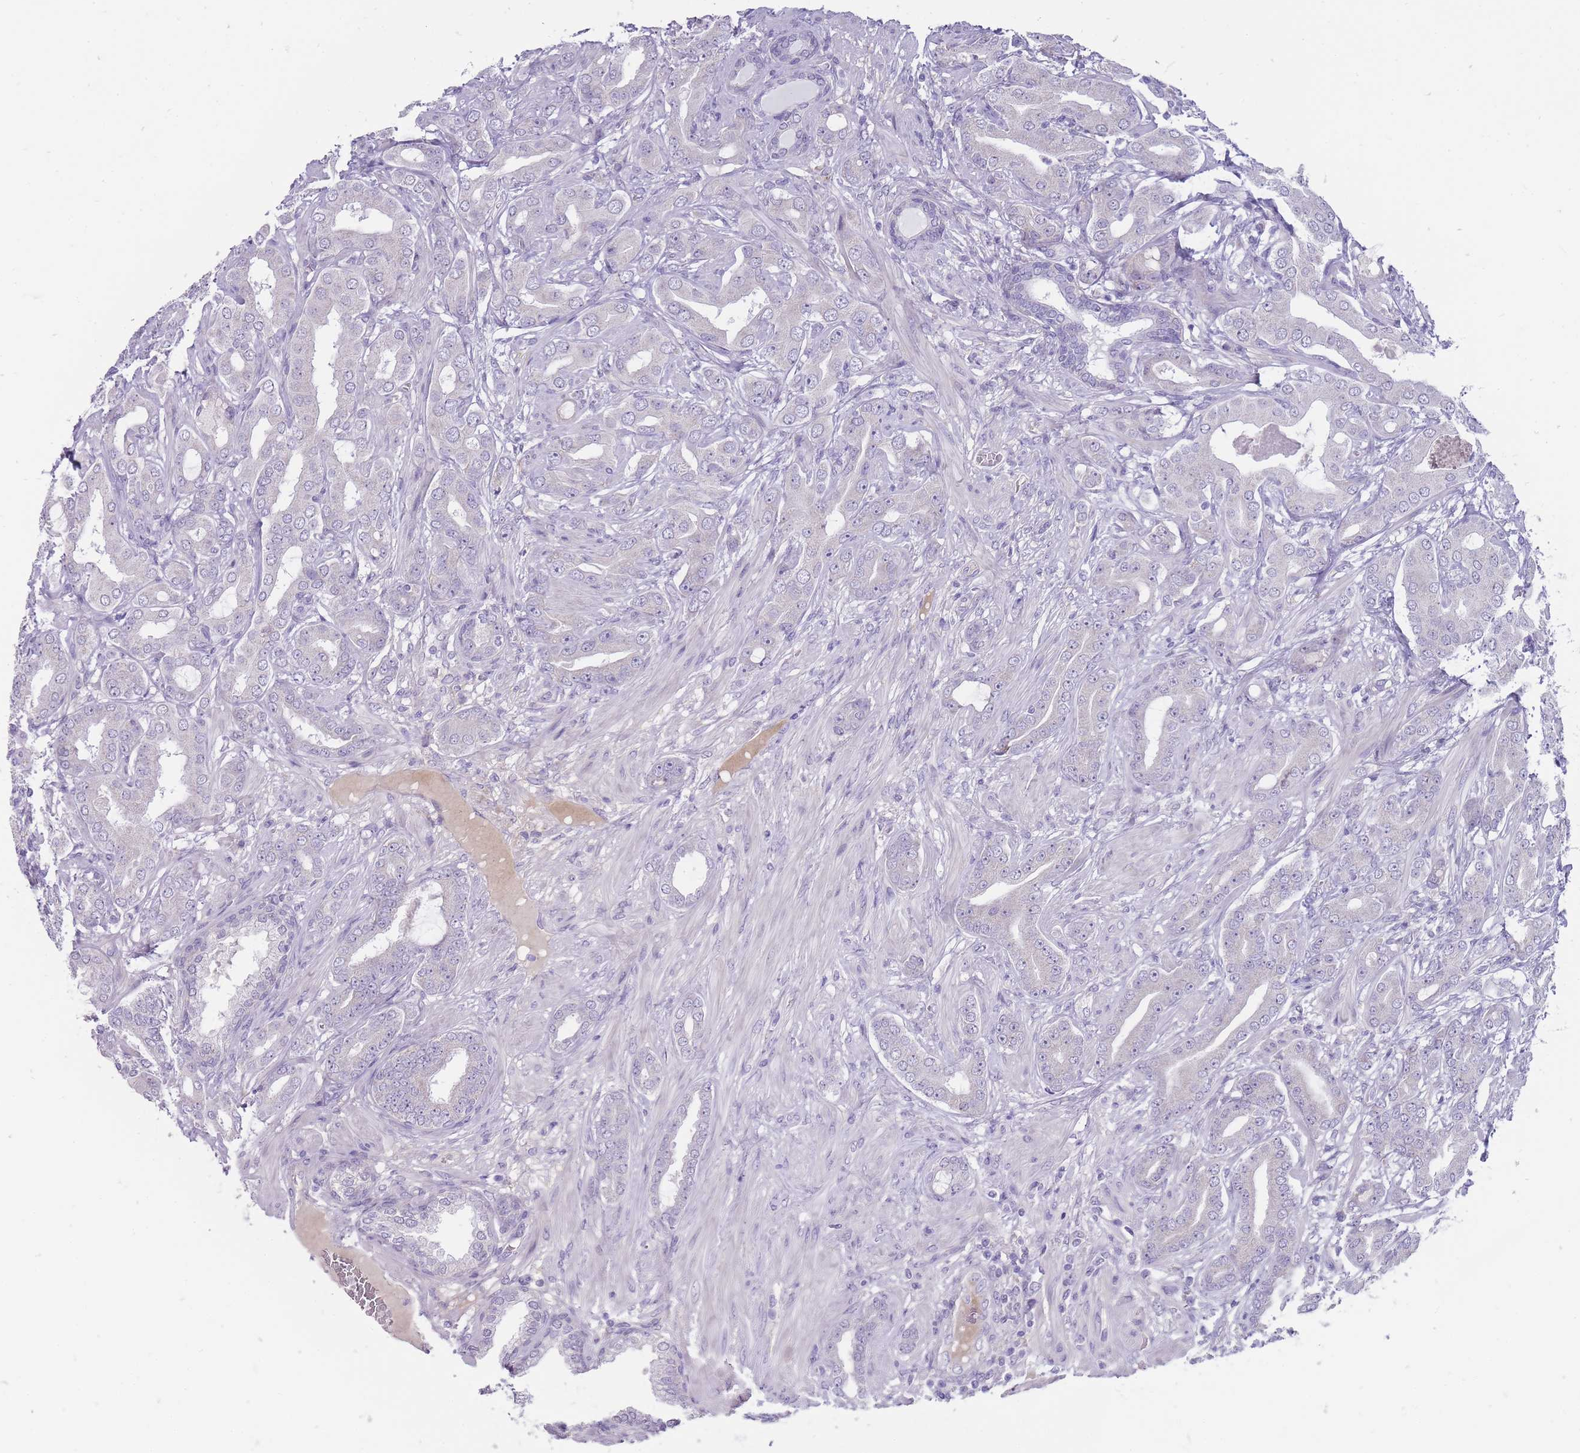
{"staining": {"intensity": "negative", "quantity": "none", "location": "none"}, "tissue": "prostate cancer", "cell_type": "Tumor cells", "image_type": "cancer", "snomed": [{"axis": "morphology", "description": "Adenocarcinoma, Low grade"}, {"axis": "topography", "description": "Prostate"}], "caption": "The image demonstrates no staining of tumor cells in prostate adenocarcinoma (low-grade).", "gene": "ERICH4", "patient": {"sex": "male", "age": 57}}